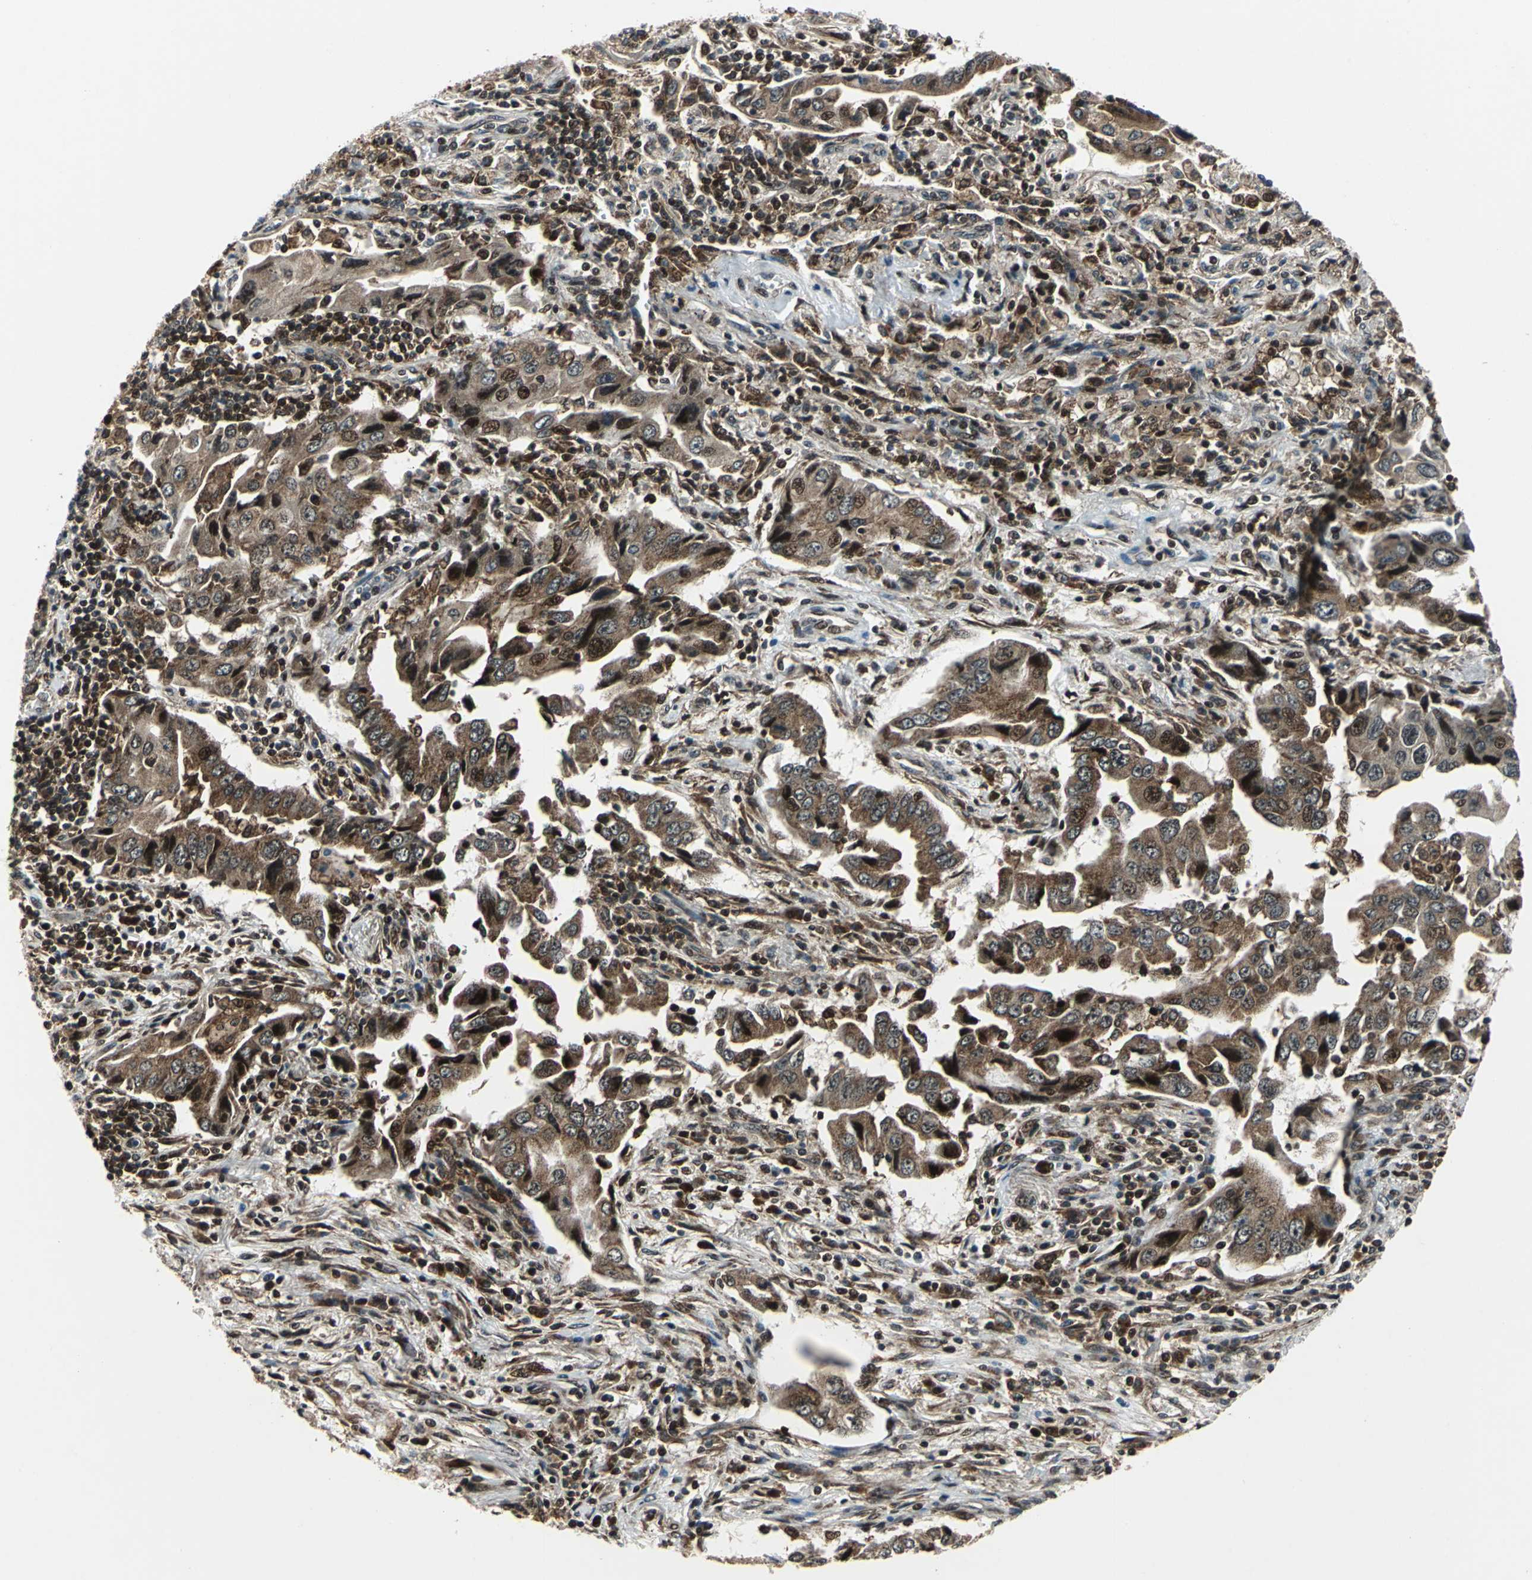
{"staining": {"intensity": "strong", "quantity": ">75%", "location": "cytoplasmic/membranous,nuclear"}, "tissue": "lung cancer", "cell_type": "Tumor cells", "image_type": "cancer", "snomed": [{"axis": "morphology", "description": "Adenocarcinoma, NOS"}, {"axis": "topography", "description": "Lung"}], "caption": "Protein staining shows strong cytoplasmic/membranous and nuclear expression in about >75% of tumor cells in lung cancer. (Brightfield microscopy of DAB IHC at high magnification).", "gene": "AATF", "patient": {"sex": "female", "age": 65}}